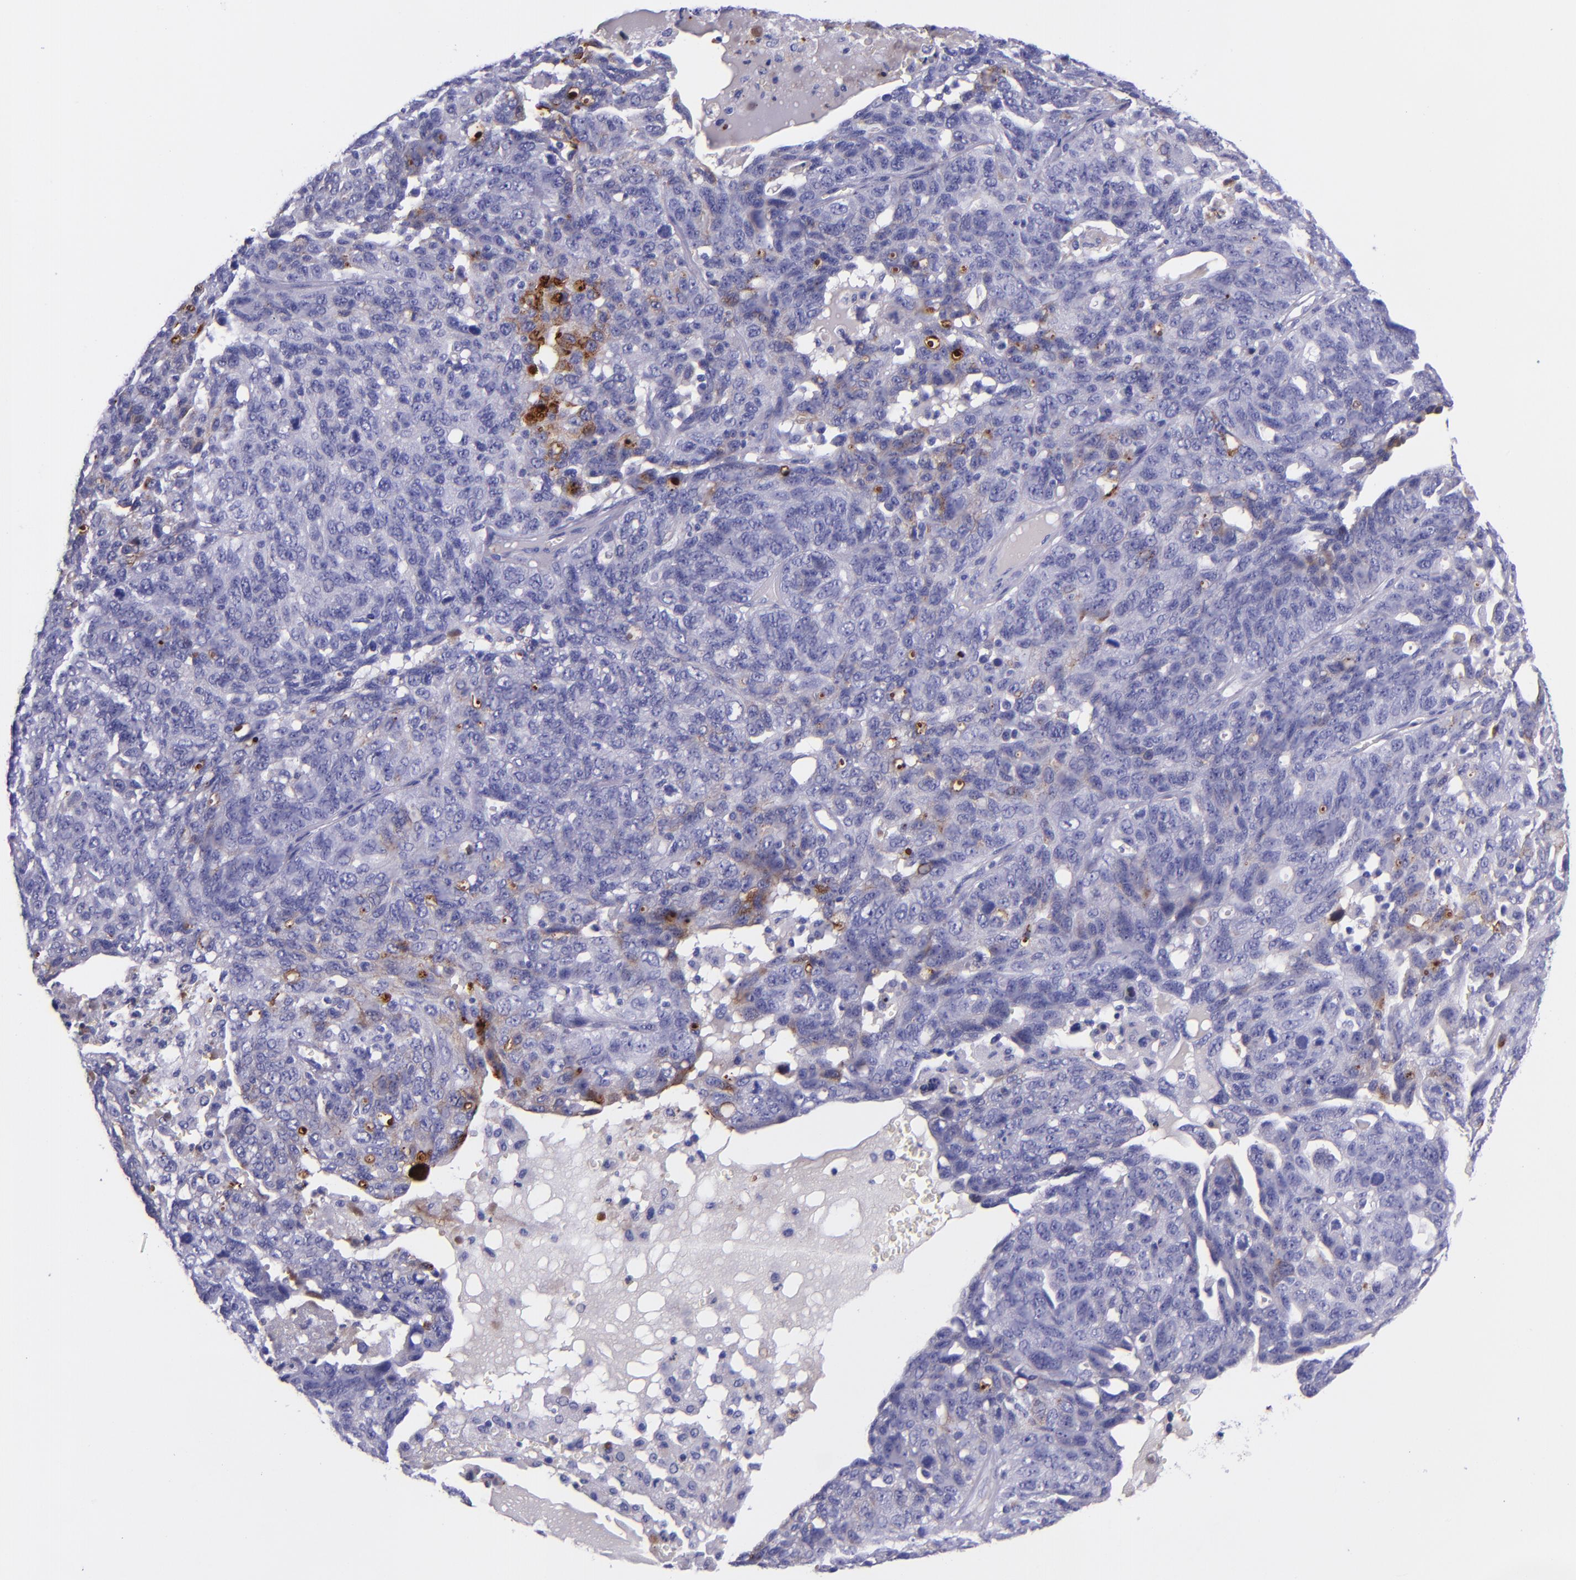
{"staining": {"intensity": "moderate", "quantity": "<25%", "location": "cytoplasmic/membranous"}, "tissue": "ovarian cancer", "cell_type": "Tumor cells", "image_type": "cancer", "snomed": [{"axis": "morphology", "description": "Cystadenocarcinoma, serous, NOS"}, {"axis": "topography", "description": "Ovary"}], "caption": "This micrograph demonstrates immunohistochemistry (IHC) staining of ovarian cancer (serous cystadenocarcinoma), with low moderate cytoplasmic/membranous positivity in approximately <25% of tumor cells.", "gene": "SLPI", "patient": {"sex": "female", "age": 71}}